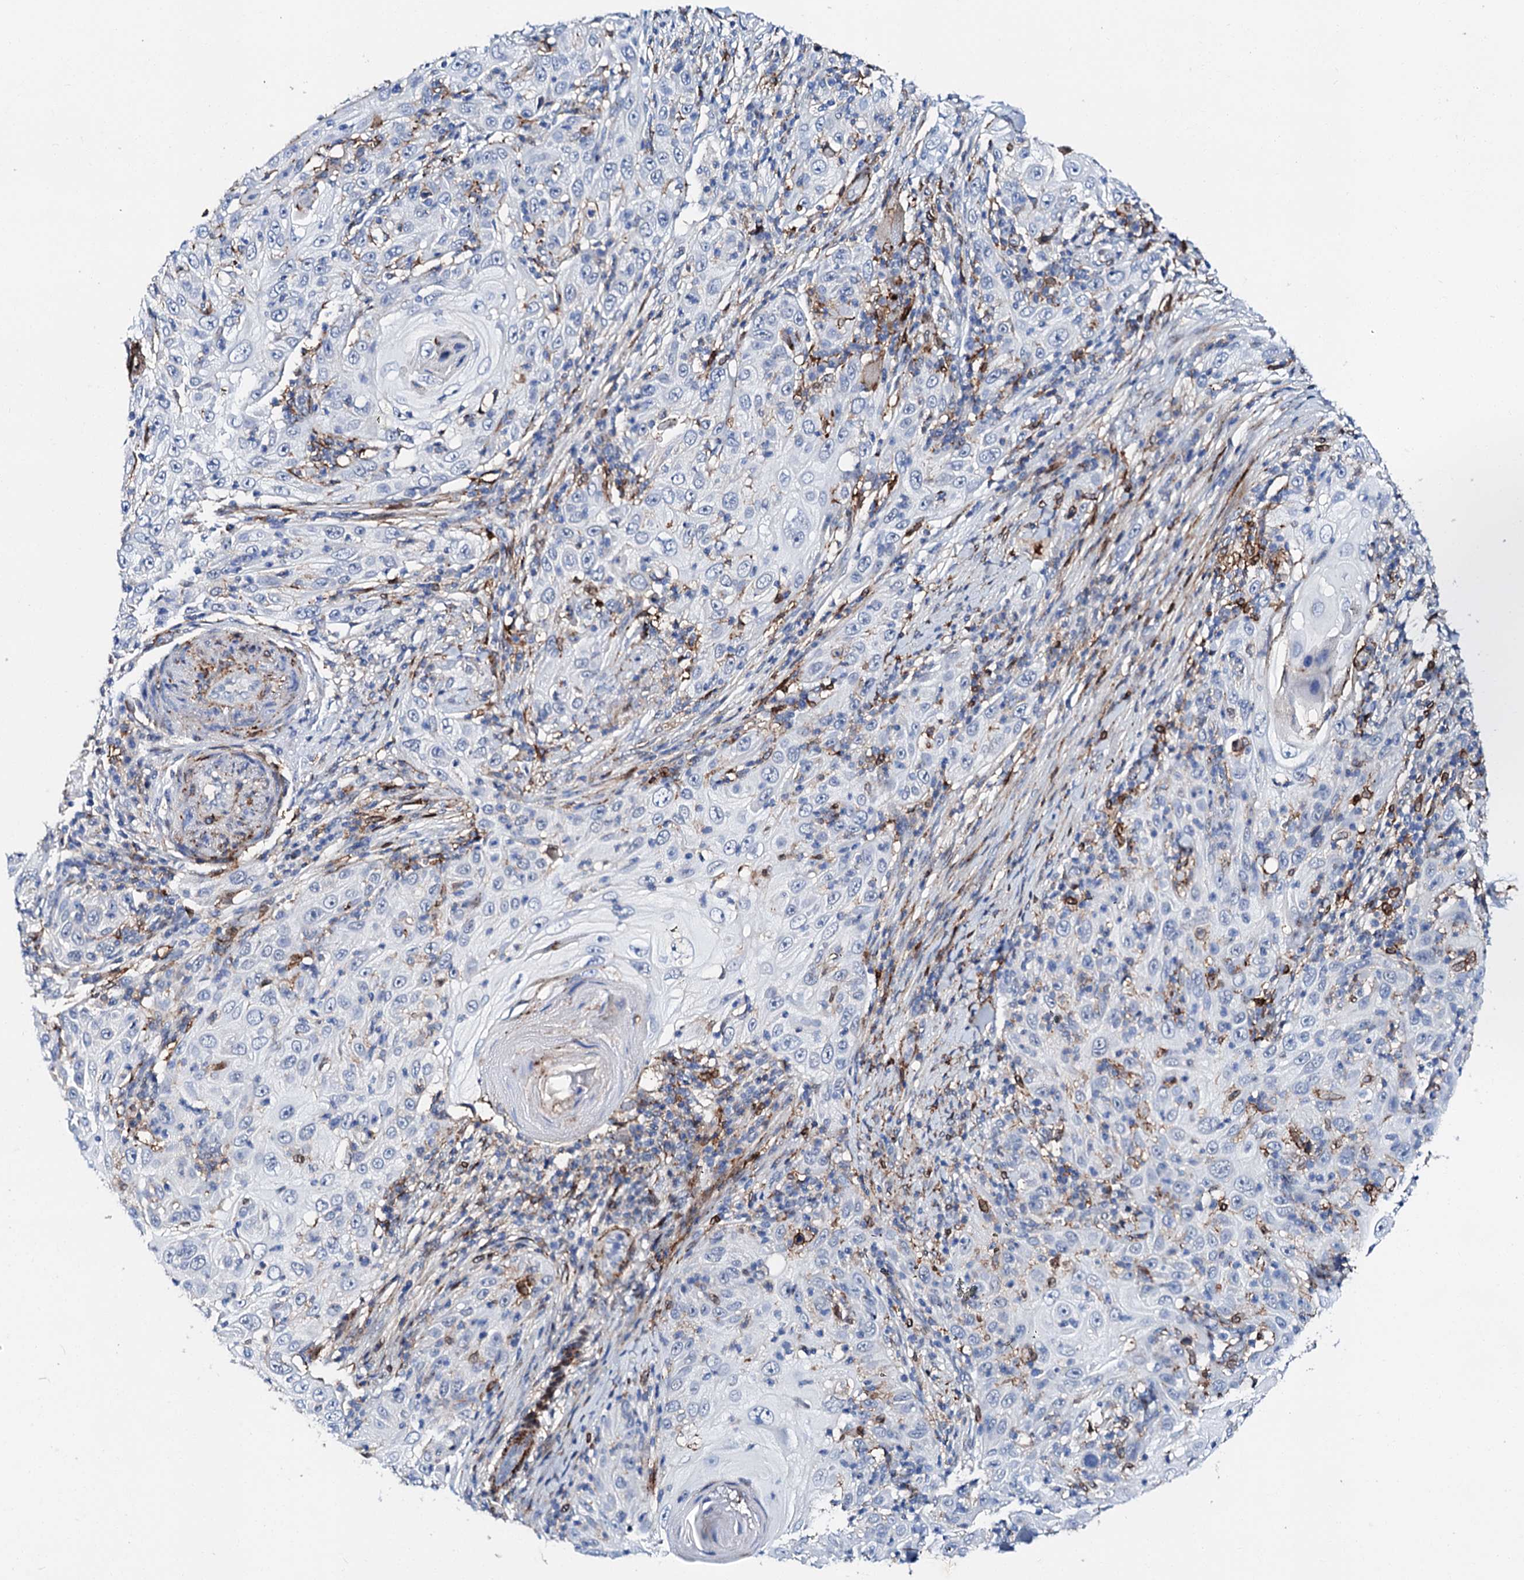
{"staining": {"intensity": "negative", "quantity": "none", "location": "none"}, "tissue": "skin cancer", "cell_type": "Tumor cells", "image_type": "cancer", "snomed": [{"axis": "morphology", "description": "Squamous cell carcinoma, NOS"}, {"axis": "topography", "description": "Skin"}], "caption": "Human skin cancer (squamous cell carcinoma) stained for a protein using immunohistochemistry displays no staining in tumor cells.", "gene": "MED13L", "patient": {"sex": "female", "age": 88}}